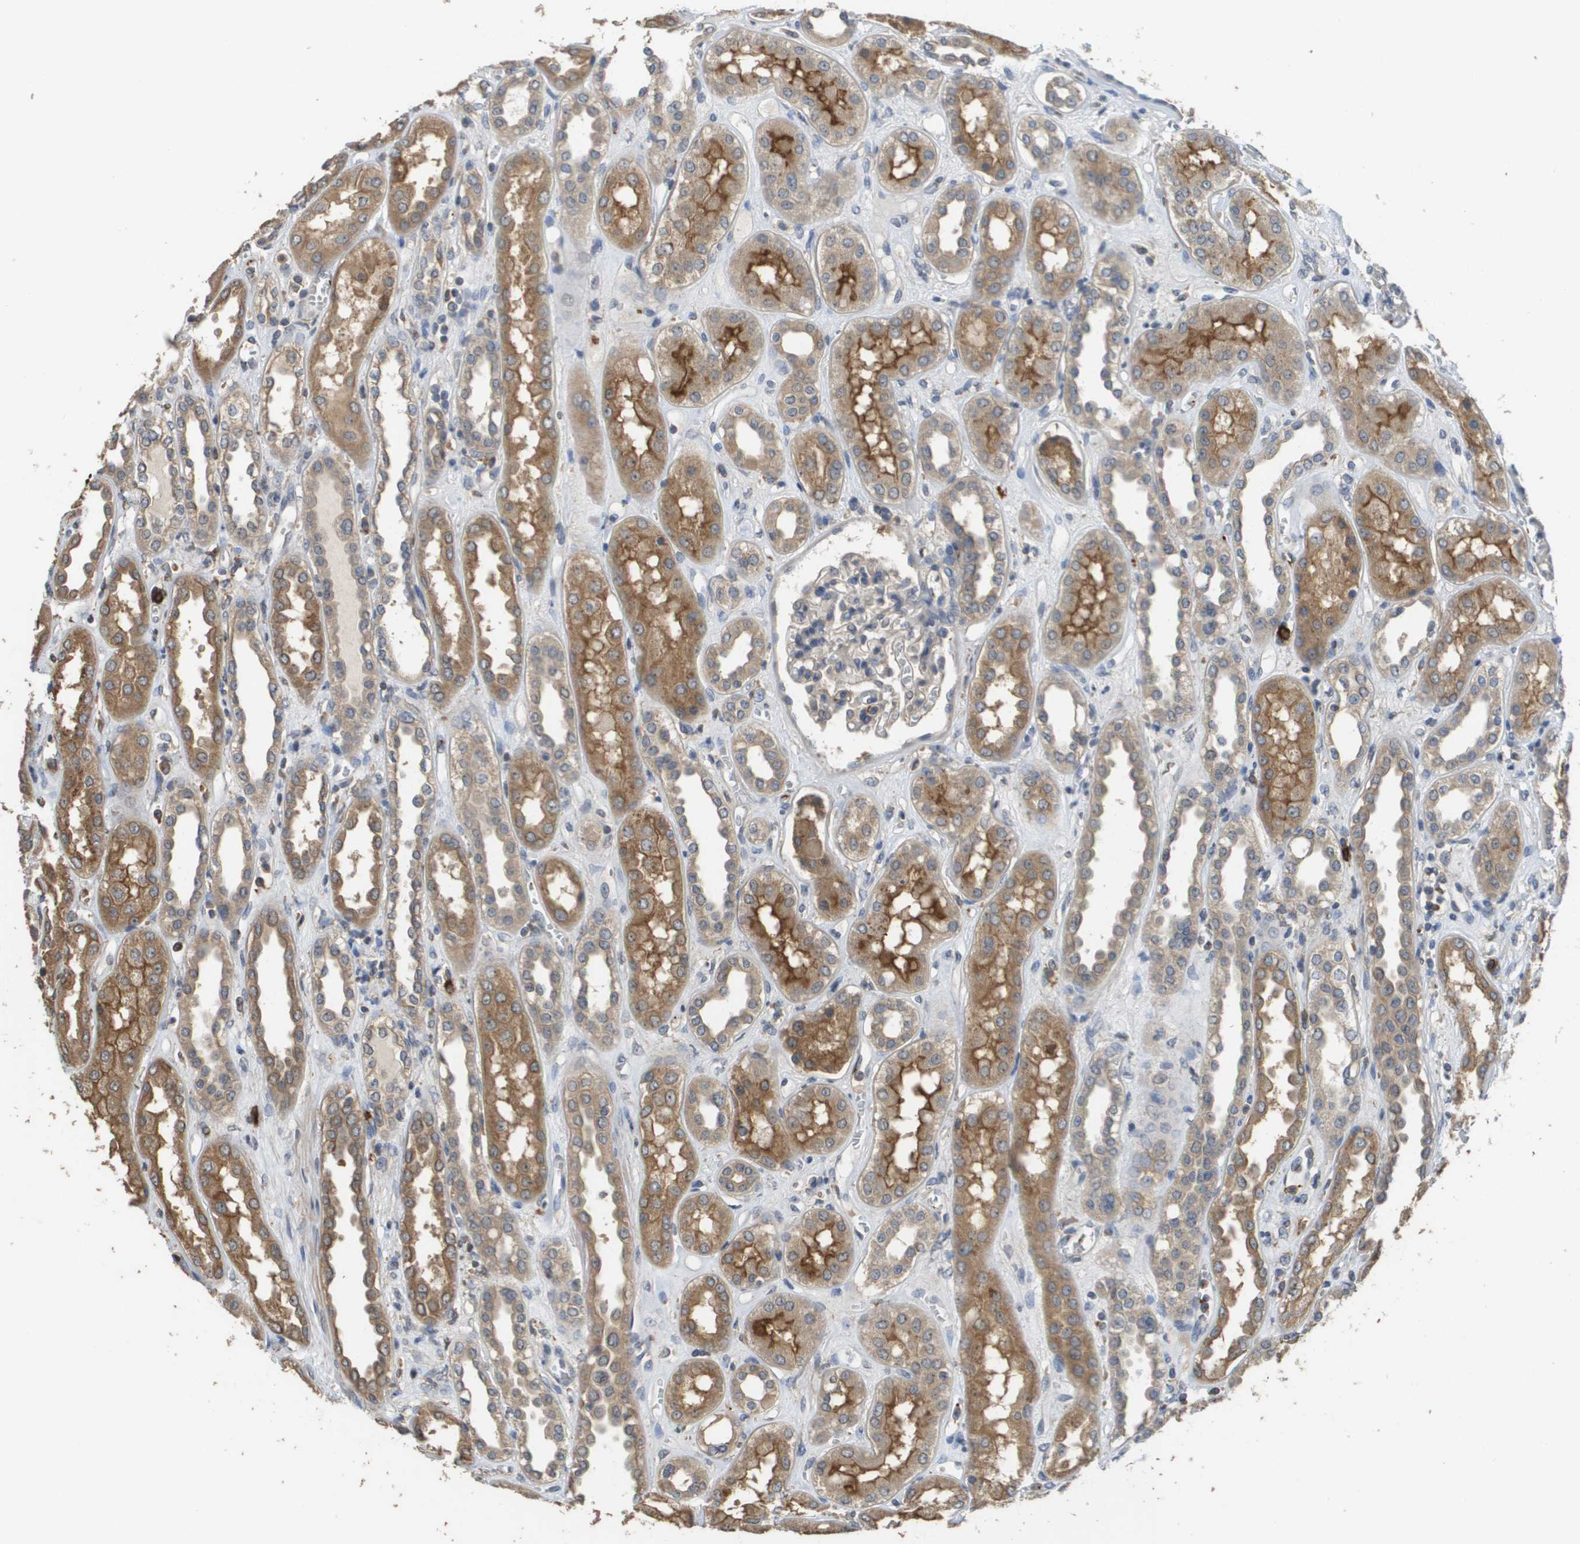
{"staining": {"intensity": "negative", "quantity": "none", "location": "none"}, "tissue": "kidney", "cell_type": "Cells in glomeruli", "image_type": "normal", "snomed": [{"axis": "morphology", "description": "Normal tissue, NOS"}, {"axis": "topography", "description": "Kidney"}], "caption": "High power microscopy photomicrograph of an immunohistochemistry (IHC) photomicrograph of benign kidney, revealing no significant positivity in cells in glomeruli.", "gene": "RAB27B", "patient": {"sex": "male", "age": 59}}